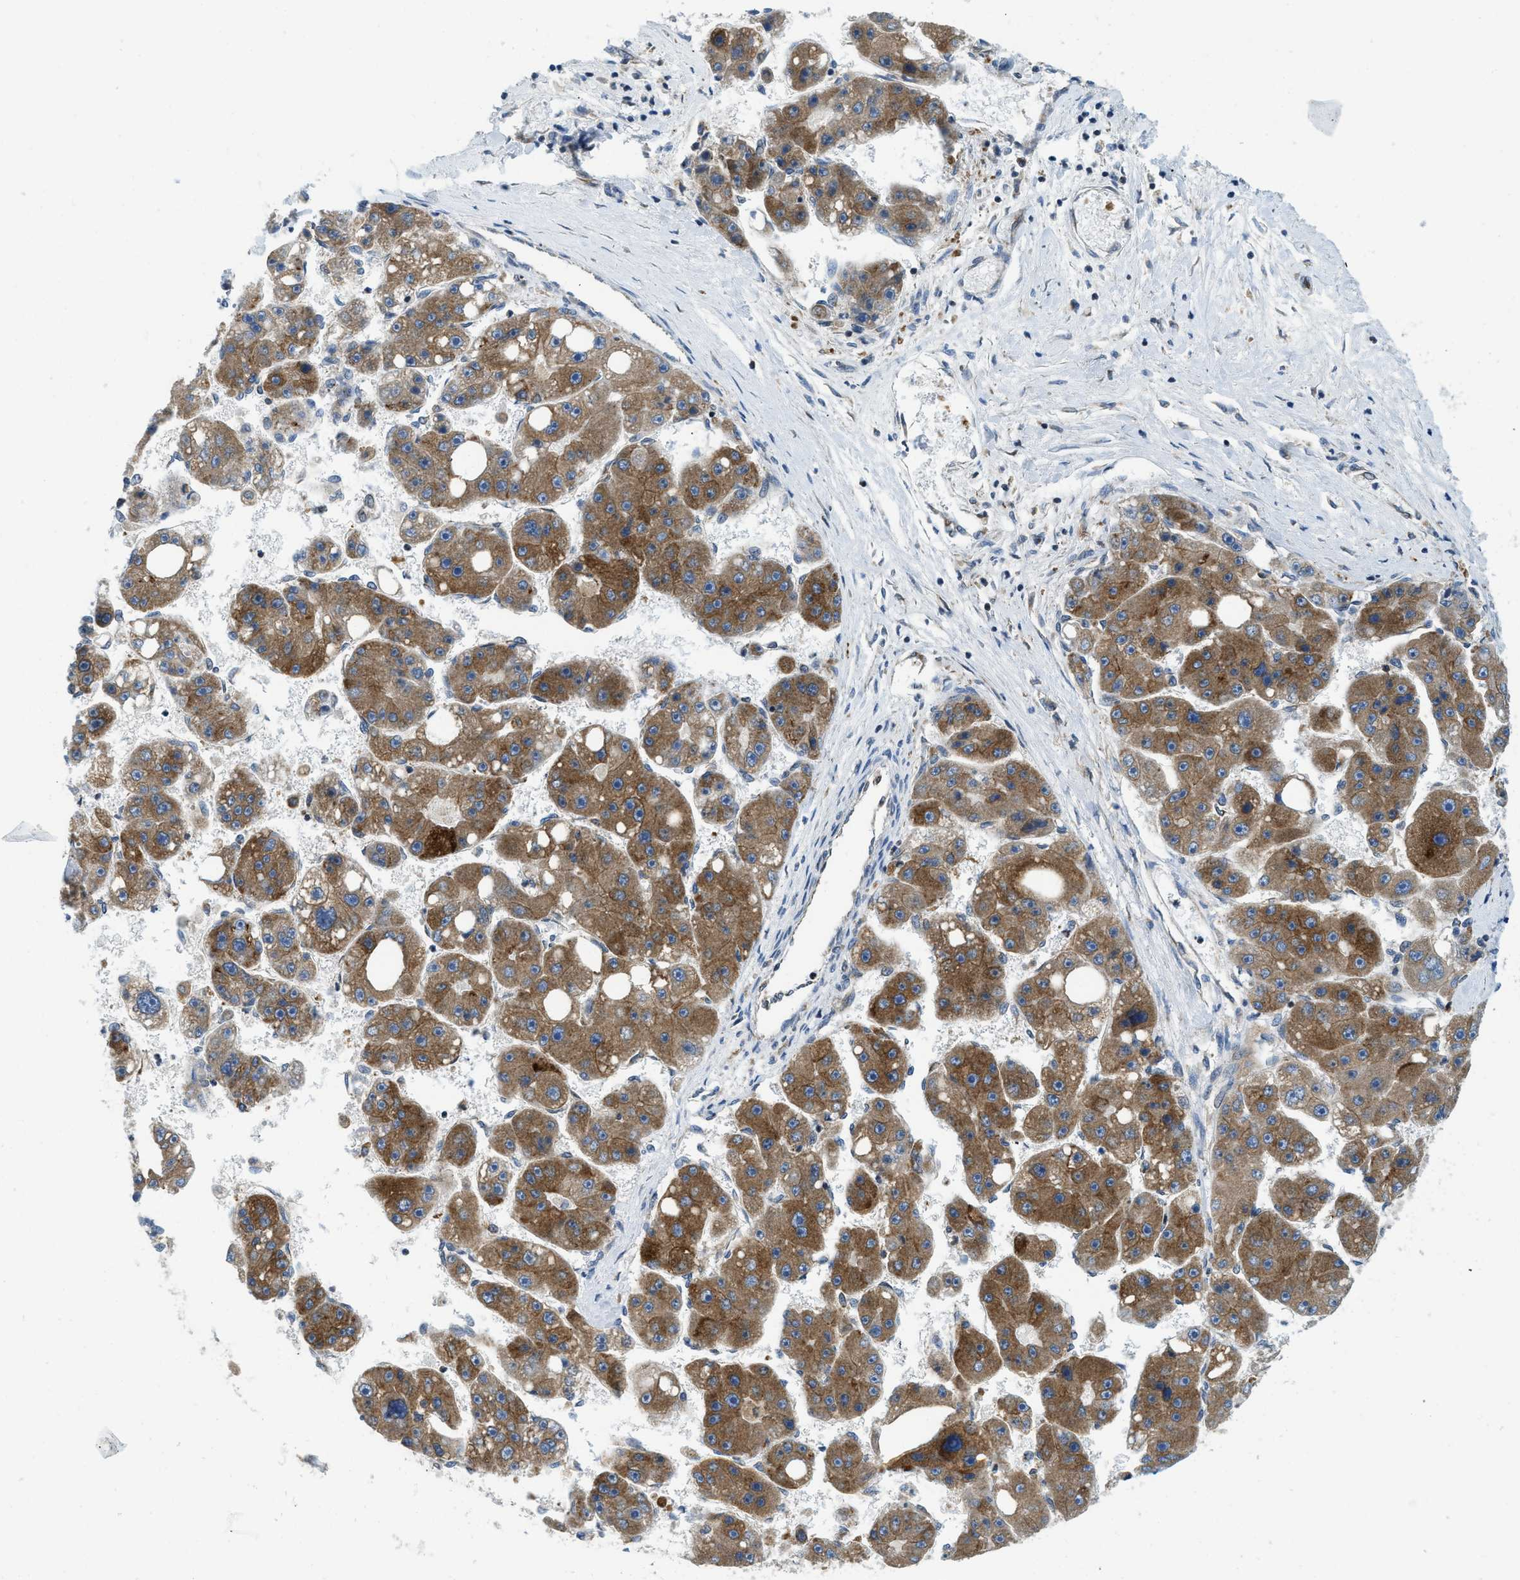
{"staining": {"intensity": "moderate", "quantity": ">75%", "location": "cytoplasmic/membranous"}, "tissue": "liver cancer", "cell_type": "Tumor cells", "image_type": "cancer", "snomed": [{"axis": "morphology", "description": "Carcinoma, Hepatocellular, NOS"}, {"axis": "topography", "description": "Liver"}], "caption": "Immunohistochemical staining of liver cancer reveals medium levels of moderate cytoplasmic/membranous protein expression in approximately >75% of tumor cells.", "gene": "BCAP31", "patient": {"sex": "female", "age": 61}}